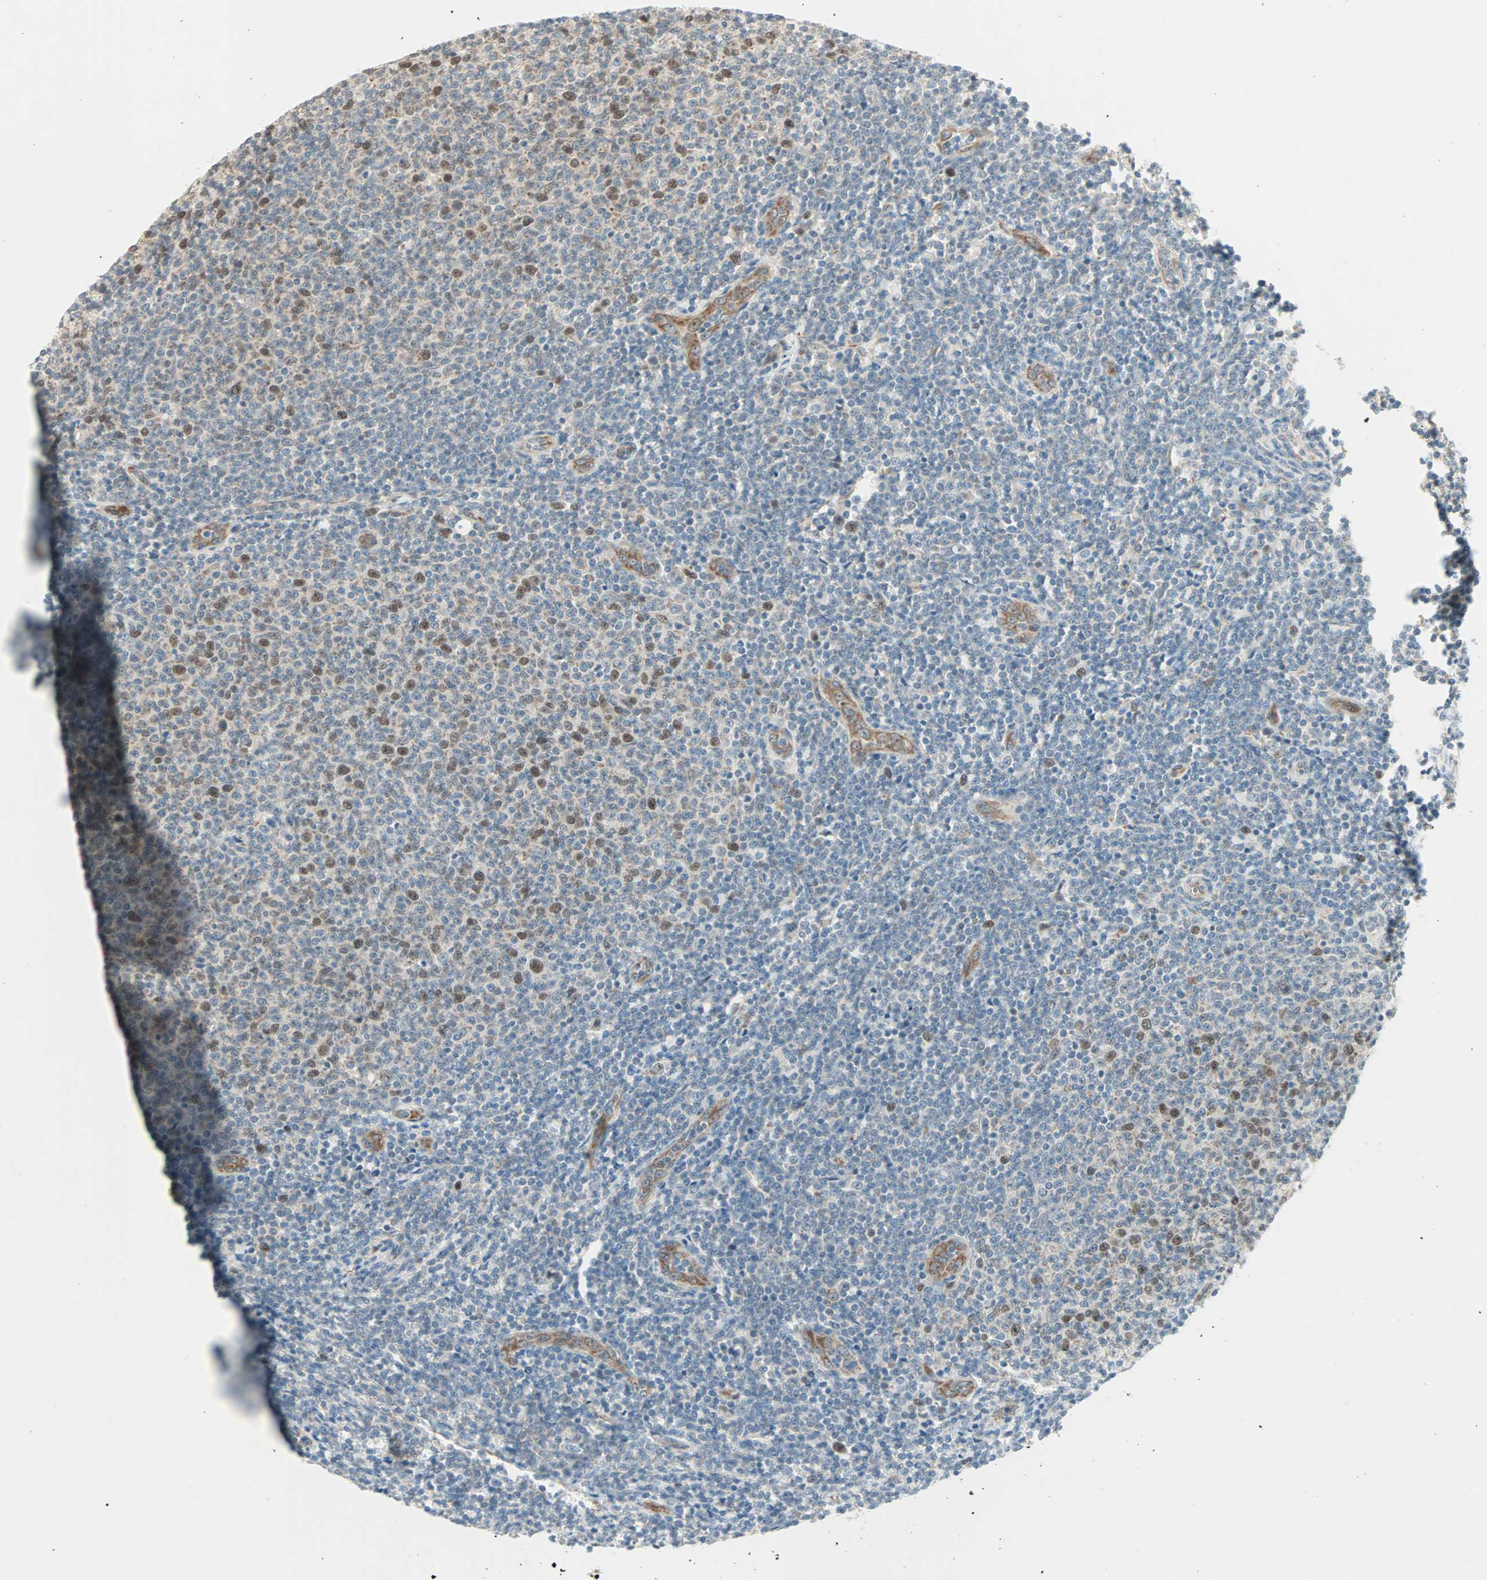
{"staining": {"intensity": "moderate", "quantity": "<25%", "location": "cytoplasmic/membranous,nuclear"}, "tissue": "lymphoma", "cell_type": "Tumor cells", "image_type": "cancer", "snomed": [{"axis": "morphology", "description": "Malignant lymphoma, non-Hodgkin's type, Low grade"}, {"axis": "topography", "description": "Lymph node"}], "caption": "This image shows low-grade malignant lymphoma, non-Hodgkin's type stained with IHC to label a protein in brown. The cytoplasmic/membranous and nuclear of tumor cells show moderate positivity for the protein. Nuclei are counter-stained blue.", "gene": "ZNF37A", "patient": {"sex": "male", "age": 66}}